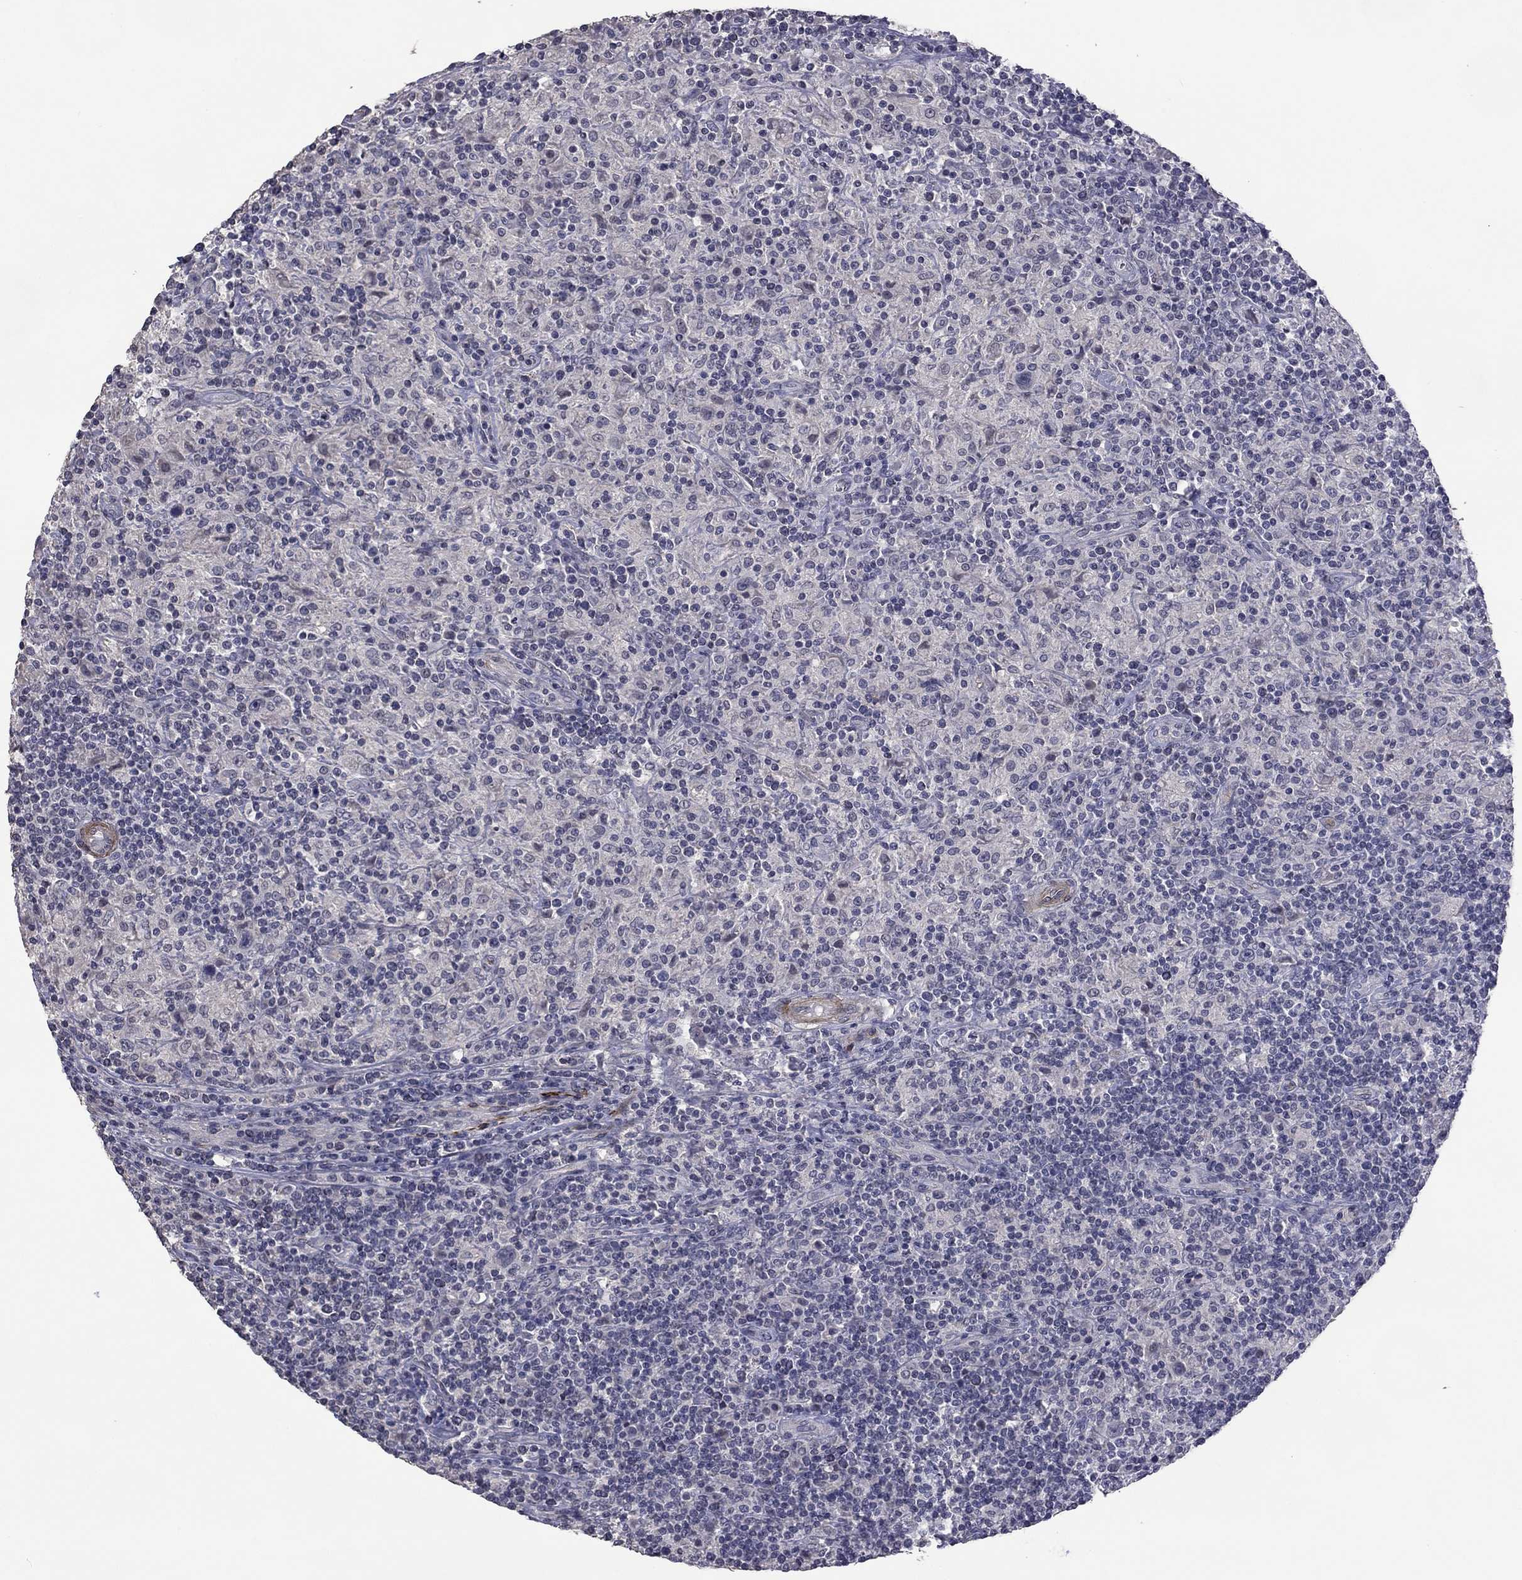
{"staining": {"intensity": "negative", "quantity": "none", "location": "none"}, "tissue": "lymphoma", "cell_type": "Tumor cells", "image_type": "cancer", "snomed": [{"axis": "morphology", "description": "Hodgkin's disease, NOS"}, {"axis": "topography", "description": "Lymph node"}], "caption": "The immunohistochemistry (IHC) photomicrograph has no significant staining in tumor cells of lymphoma tissue.", "gene": "IP6K3", "patient": {"sex": "male", "age": 70}}